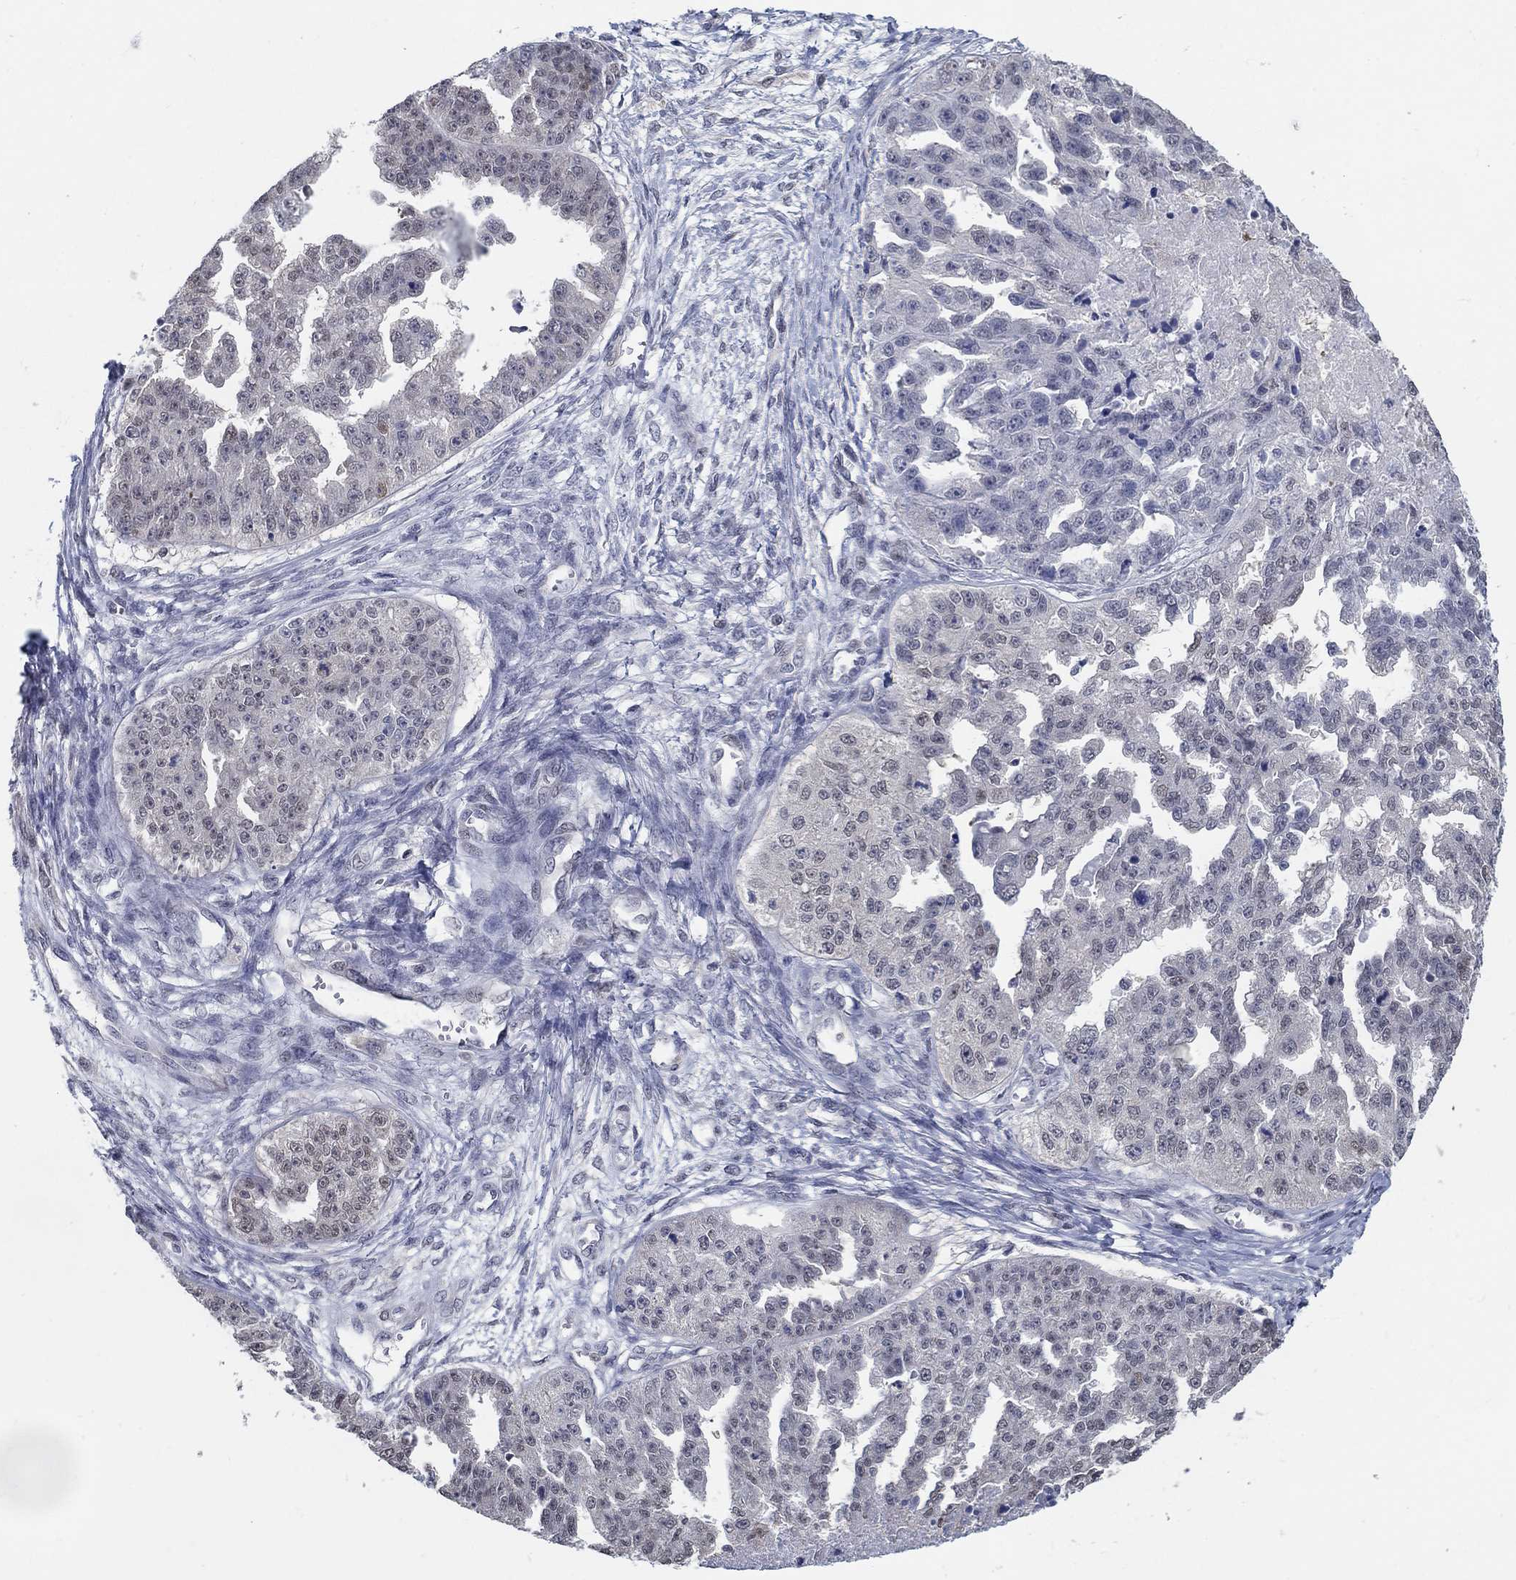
{"staining": {"intensity": "negative", "quantity": "none", "location": "none"}, "tissue": "ovarian cancer", "cell_type": "Tumor cells", "image_type": "cancer", "snomed": [{"axis": "morphology", "description": "Cystadenocarcinoma, serous, NOS"}, {"axis": "topography", "description": "Ovary"}], "caption": "IHC image of human ovarian serous cystadenocarcinoma stained for a protein (brown), which displays no expression in tumor cells.", "gene": "CENPE", "patient": {"sex": "female", "age": 58}}